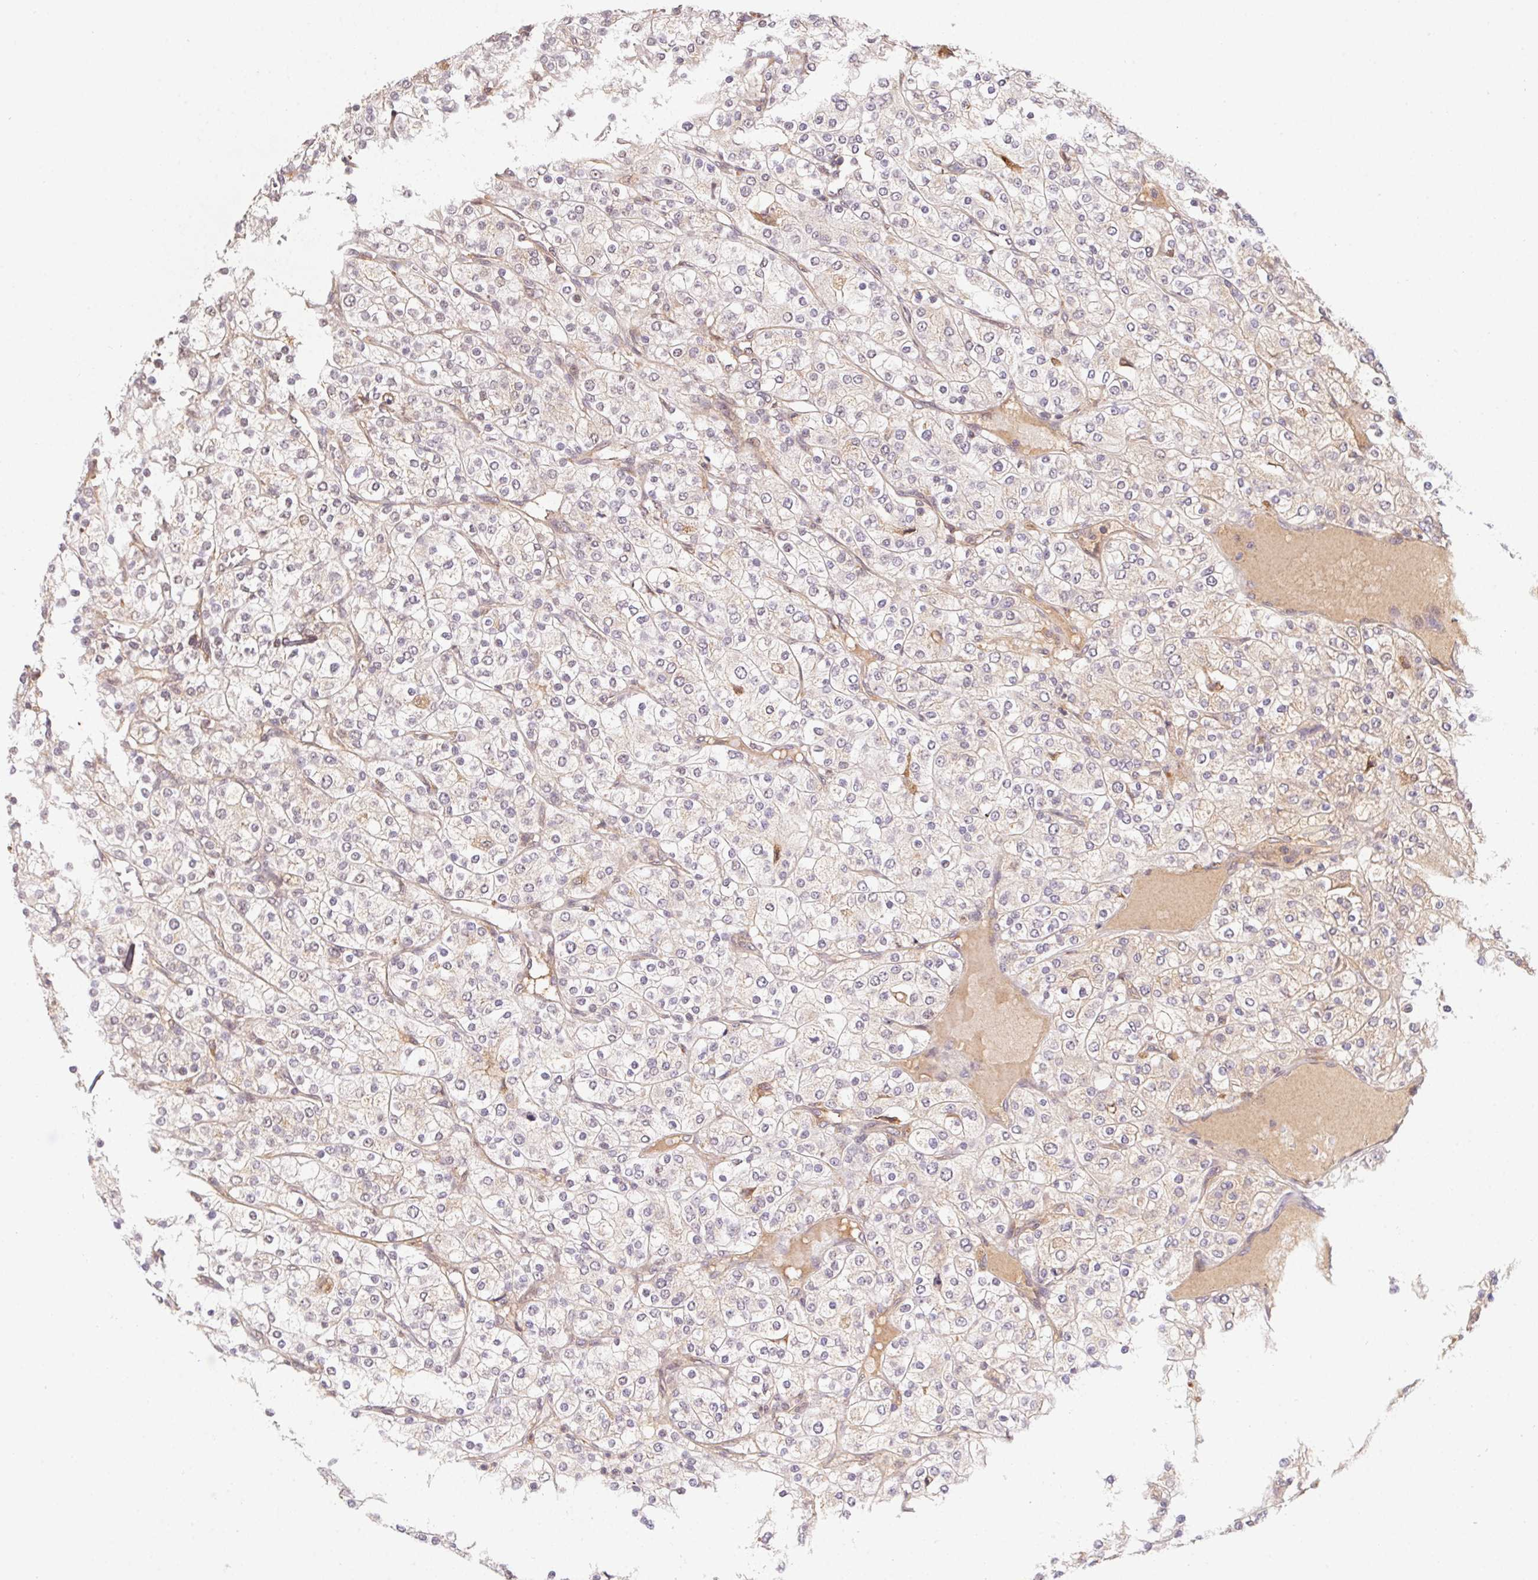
{"staining": {"intensity": "negative", "quantity": "none", "location": "none"}, "tissue": "renal cancer", "cell_type": "Tumor cells", "image_type": "cancer", "snomed": [{"axis": "morphology", "description": "Adenocarcinoma, NOS"}, {"axis": "topography", "description": "Kidney"}], "caption": "IHC micrograph of neoplastic tissue: renal cancer (adenocarcinoma) stained with DAB (3,3'-diaminobenzidine) demonstrates no significant protein staining in tumor cells.", "gene": "SLC52A2", "patient": {"sex": "male", "age": 80}}